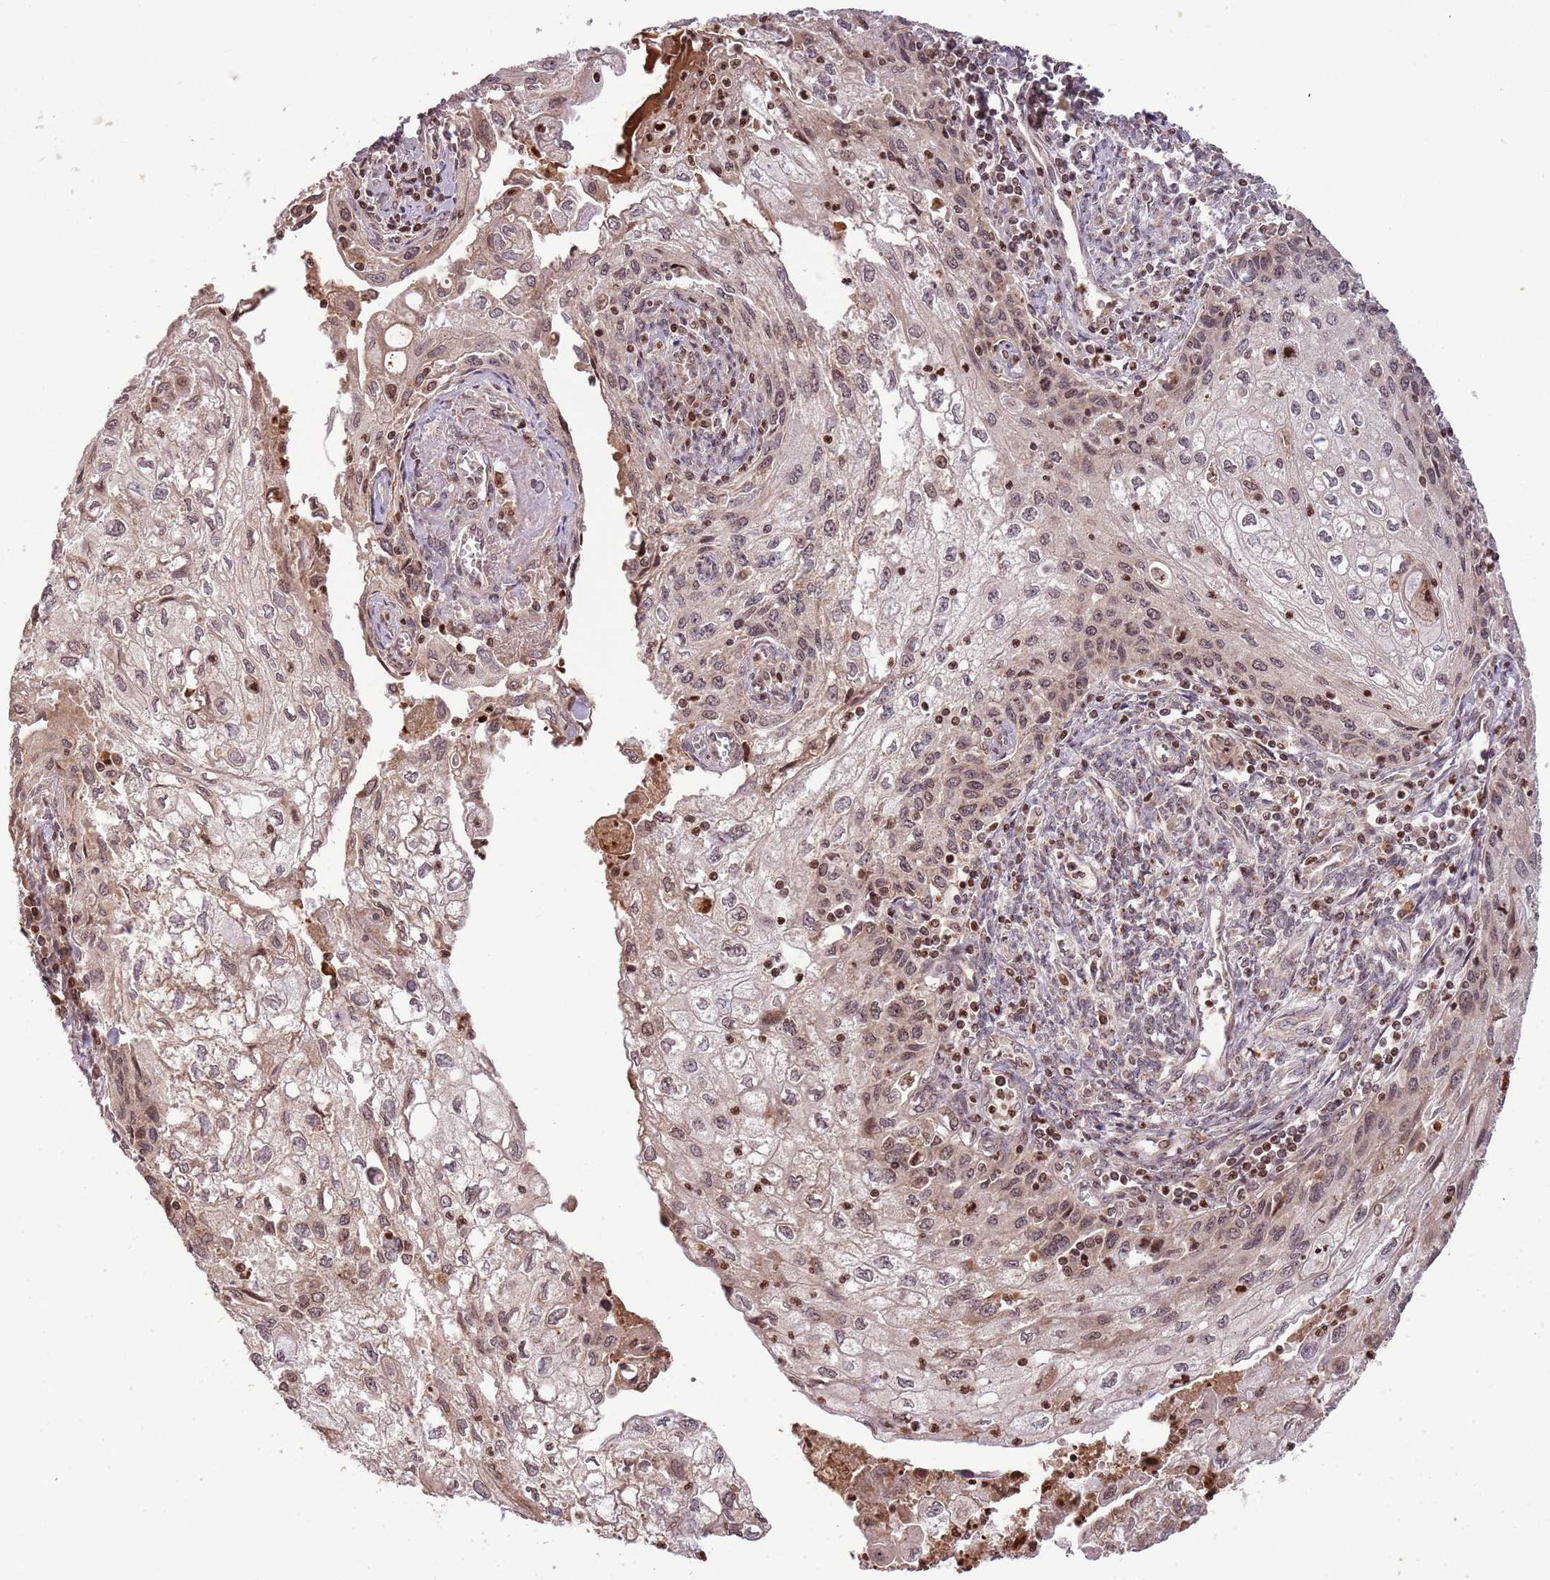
{"staining": {"intensity": "moderate", "quantity": ">75%", "location": "nuclear"}, "tissue": "cervical cancer", "cell_type": "Tumor cells", "image_type": "cancer", "snomed": [{"axis": "morphology", "description": "Squamous cell carcinoma, NOS"}, {"axis": "topography", "description": "Cervix"}], "caption": "Moderate nuclear staining is seen in approximately >75% of tumor cells in squamous cell carcinoma (cervical).", "gene": "SAMSN1", "patient": {"sex": "female", "age": 67}}